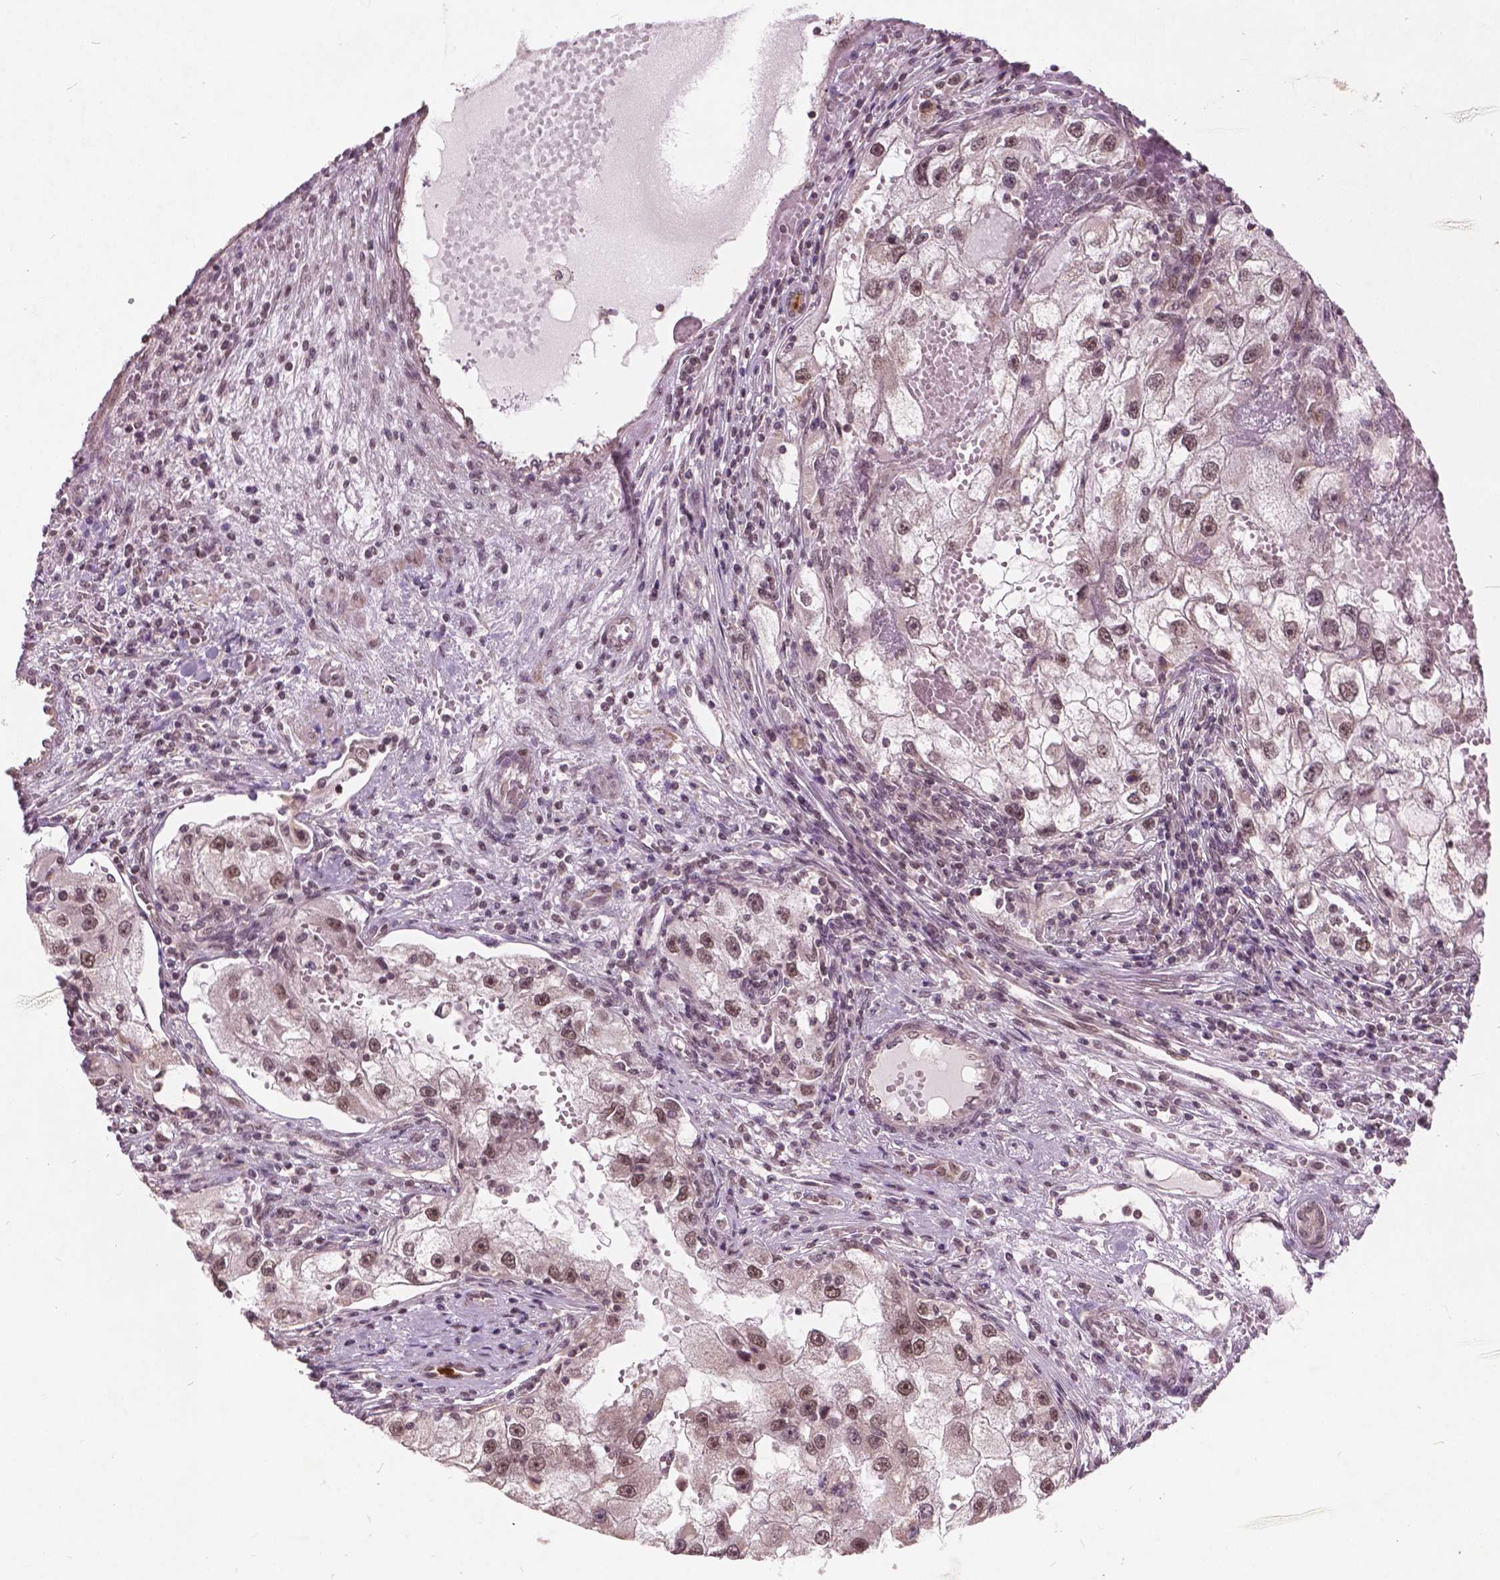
{"staining": {"intensity": "moderate", "quantity": ">75%", "location": "nuclear"}, "tissue": "renal cancer", "cell_type": "Tumor cells", "image_type": "cancer", "snomed": [{"axis": "morphology", "description": "Adenocarcinoma, NOS"}, {"axis": "topography", "description": "Kidney"}], "caption": "Immunohistochemical staining of human renal cancer displays moderate nuclear protein positivity in approximately >75% of tumor cells. (DAB IHC with brightfield microscopy, high magnification).", "gene": "GPS2", "patient": {"sex": "male", "age": 63}}